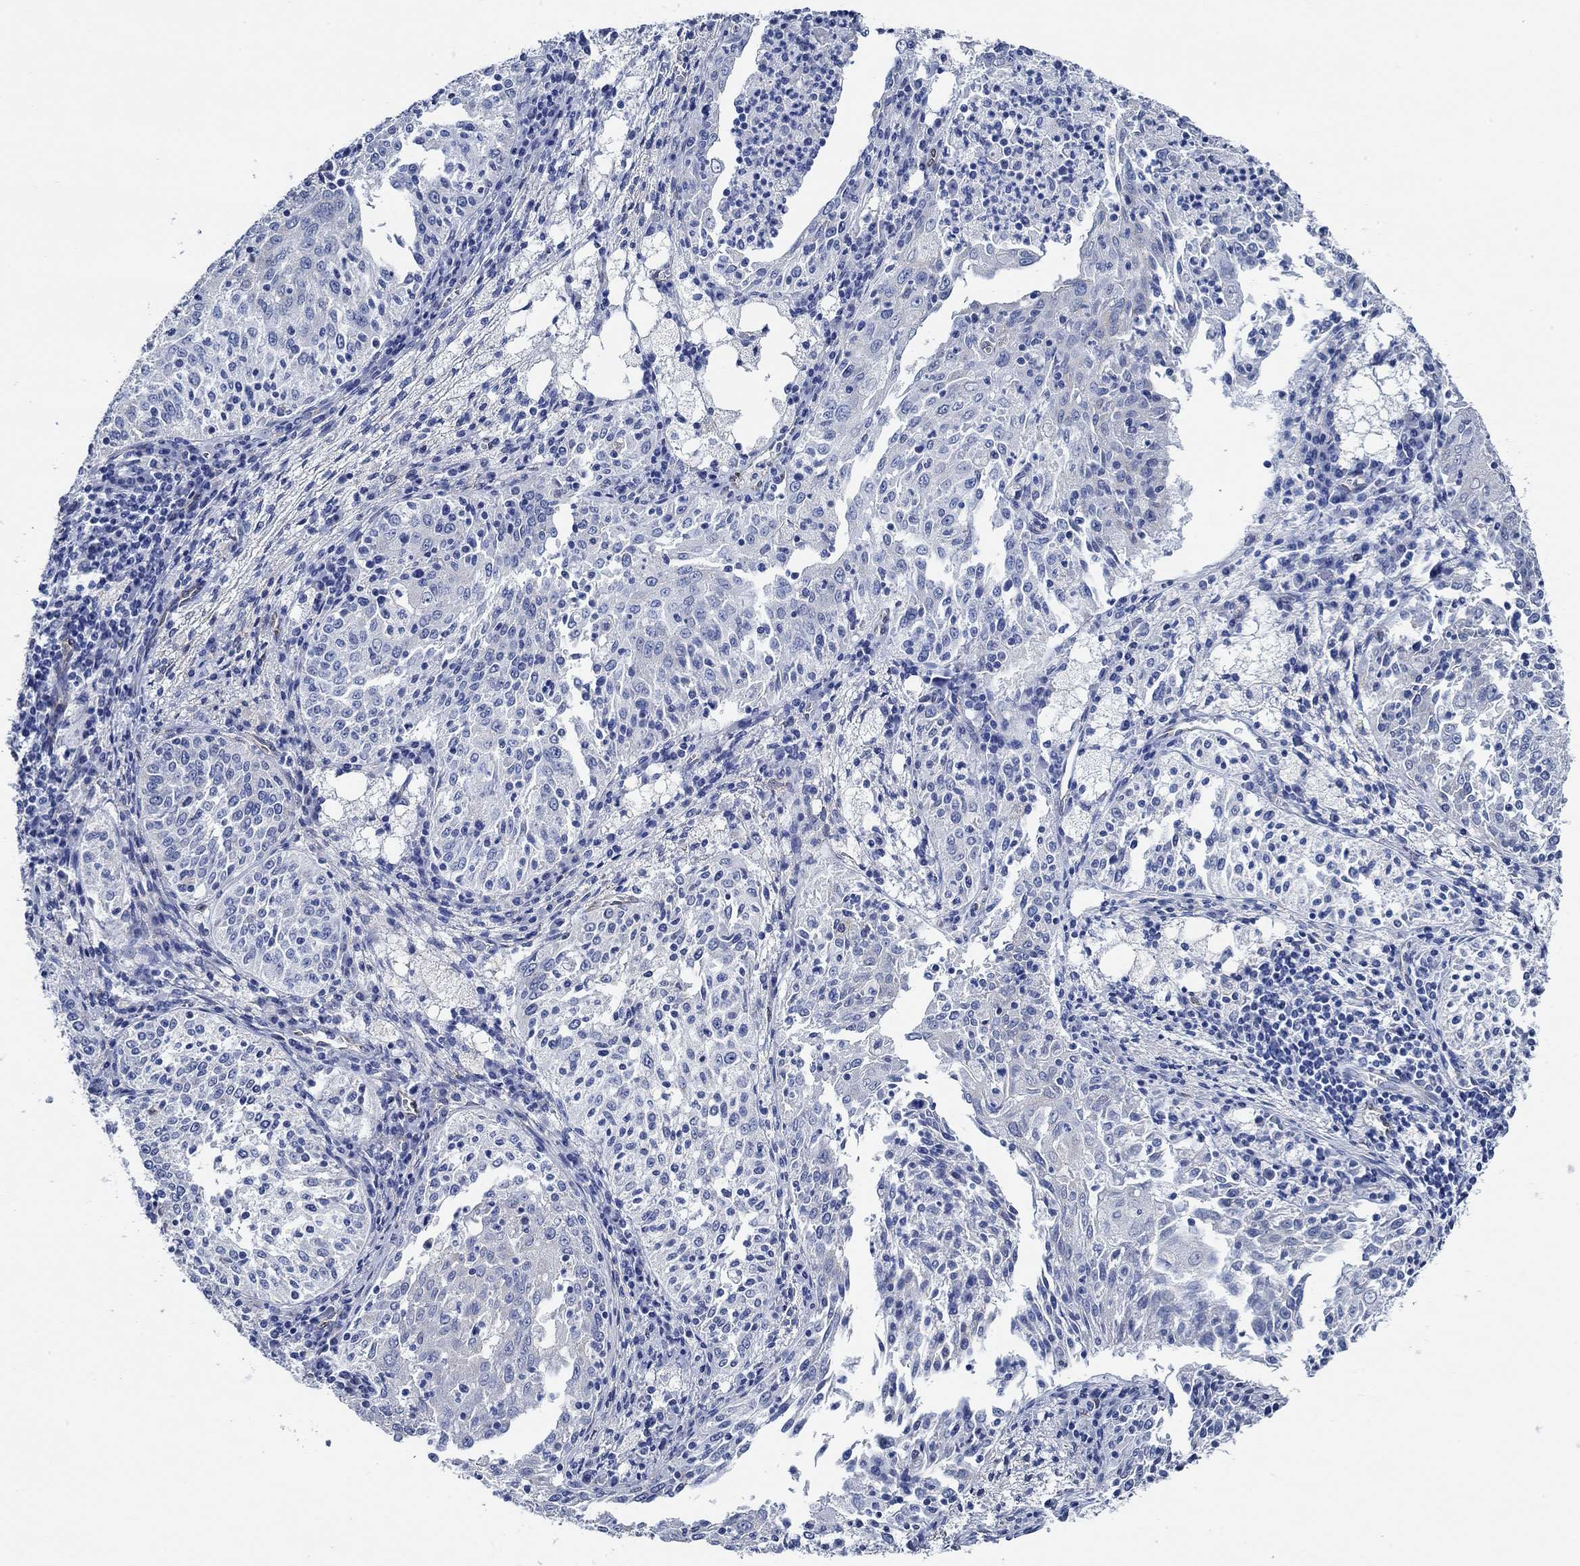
{"staining": {"intensity": "negative", "quantity": "none", "location": "none"}, "tissue": "cervical cancer", "cell_type": "Tumor cells", "image_type": "cancer", "snomed": [{"axis": "morphology", "description": "Squamous cell carcinoma, NOS"}, {"axis": "topography", "description": "Cervix"}], "caption": "This micrograph is of cervical cancer (squamous cell carcinoma) stained with immunohistochemistry to label a protein in brown with the nuclei are counter-stained blue. There is no positivity in tumor cells. The staining was performed using DAB (3,3'-diaminobenzidine) to visualize the protein expression in brown, while the nuclei were stained in blue with hematoxylin (Magnification: 20x).", "gene": "HECW2", "patient": {"sex": "female", "age": 41}}